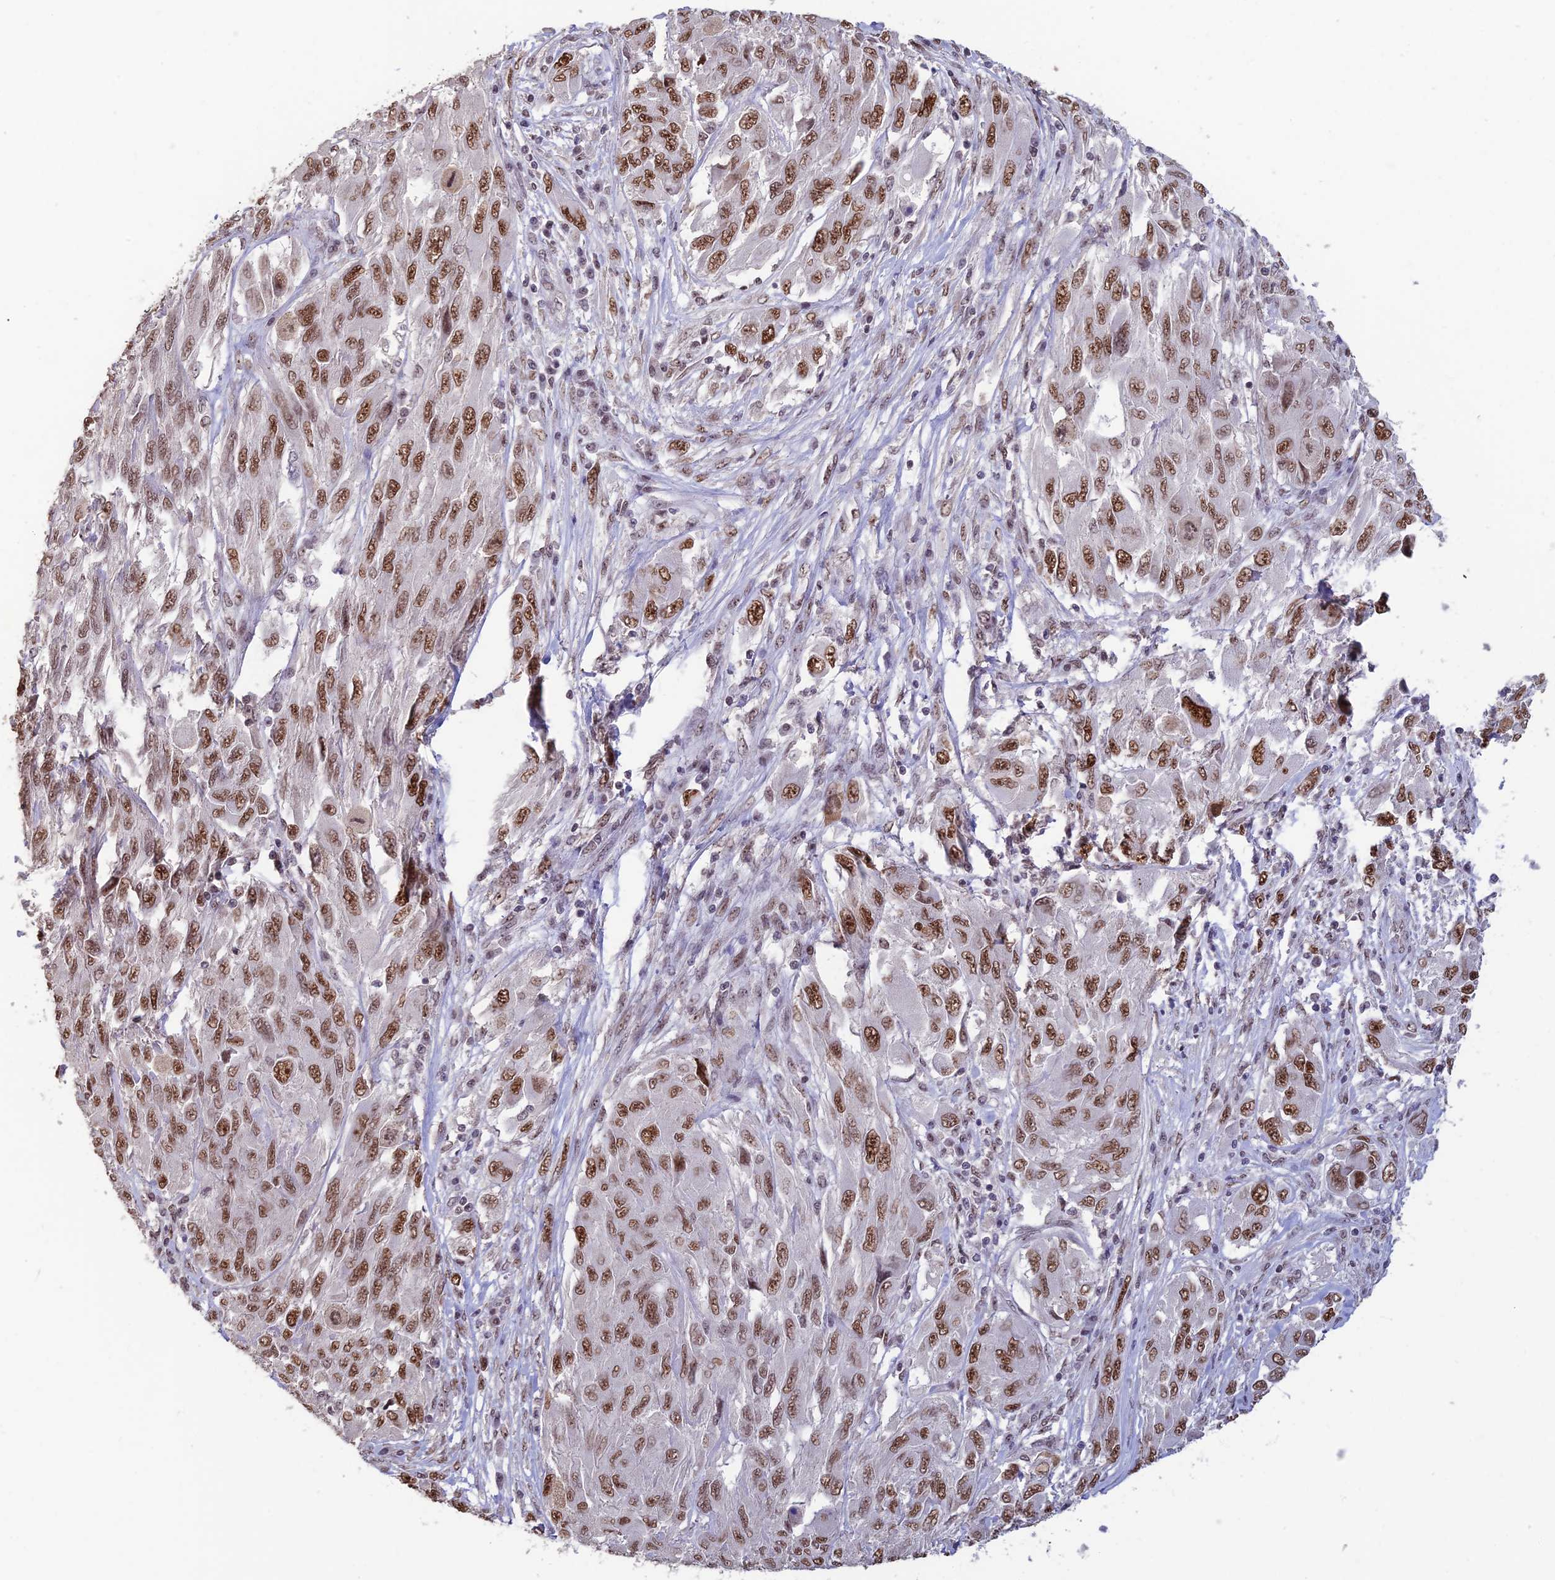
{"staining": {"intensity": "strong", "quantity": ">75%", "location": "nuclear"}, "tissue": "melanoma", "cell_type": "Tumor cells", "image_type": "cancer", "snomed": [{"axis": "morphology", "description": "Malignant melanoma, NOS"}, {"axis": "topography", "description": "Skin"}], "caption": "Tumor cells show strong nuclear expression in about >75% of cells in malignant melanoma.", "gene": "POLR1G", "patient": {"sex": "female", "age": 91}}